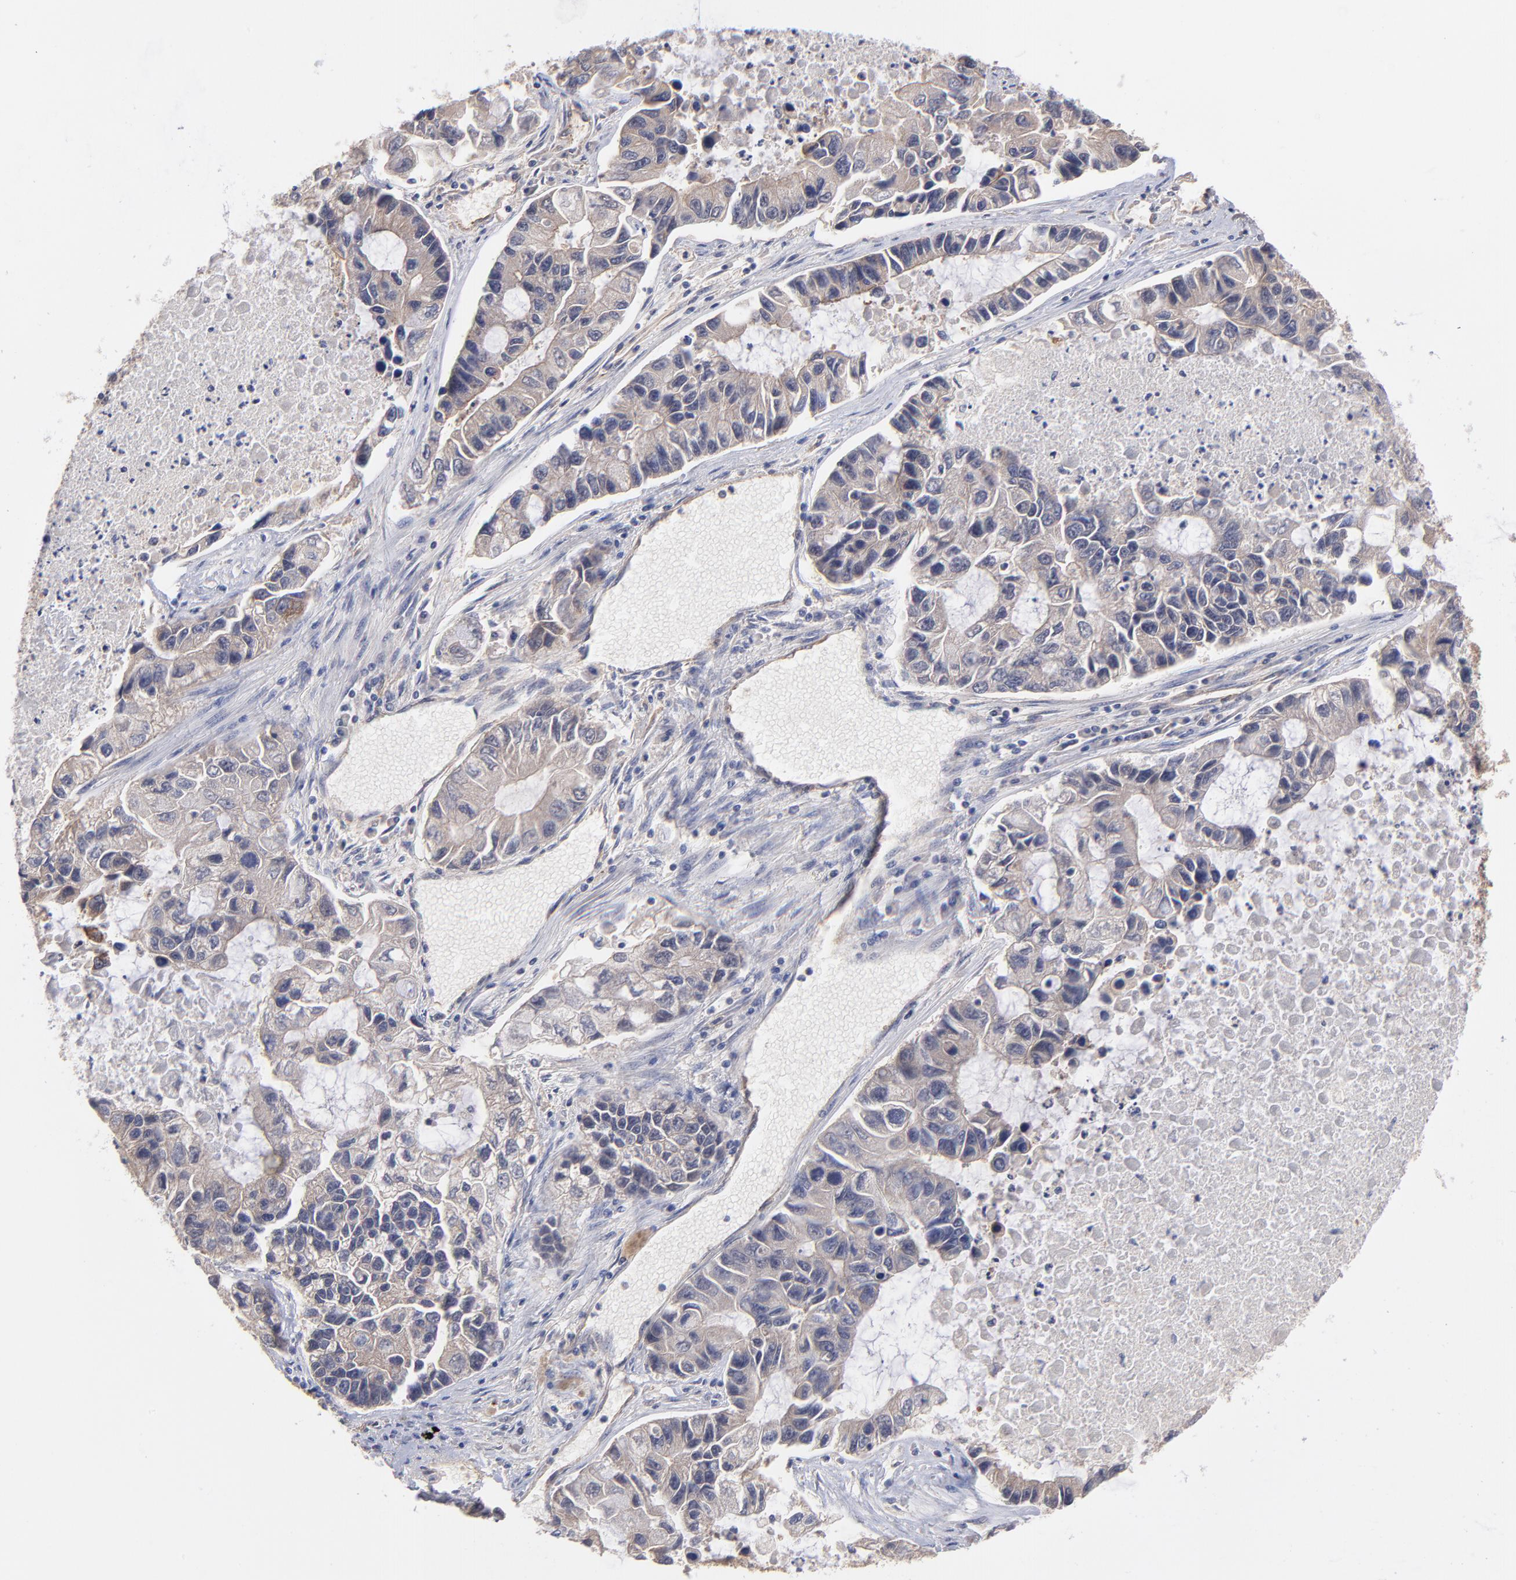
{"staining": {"intensity": "weak", "quantity": ">75%", "location": "cytoplasmic/membranous"}, "tissue": "lung cancer", "cell_type": "Tumor cells", "image_type": "cancer", "snomed": [{"axis": "morphology", "description": "Adenocarcinoma, NOS"}, {"axis": "topography", "description": "Lung"}], "caption": "Protein expression analysis of human lung adenocarcinoma reveals weak cytoplasmic/membranous positivity in approximately >75% of tumor cells.", "gene": "STAP2", "patient": {"sex": "female", "age": 51}}